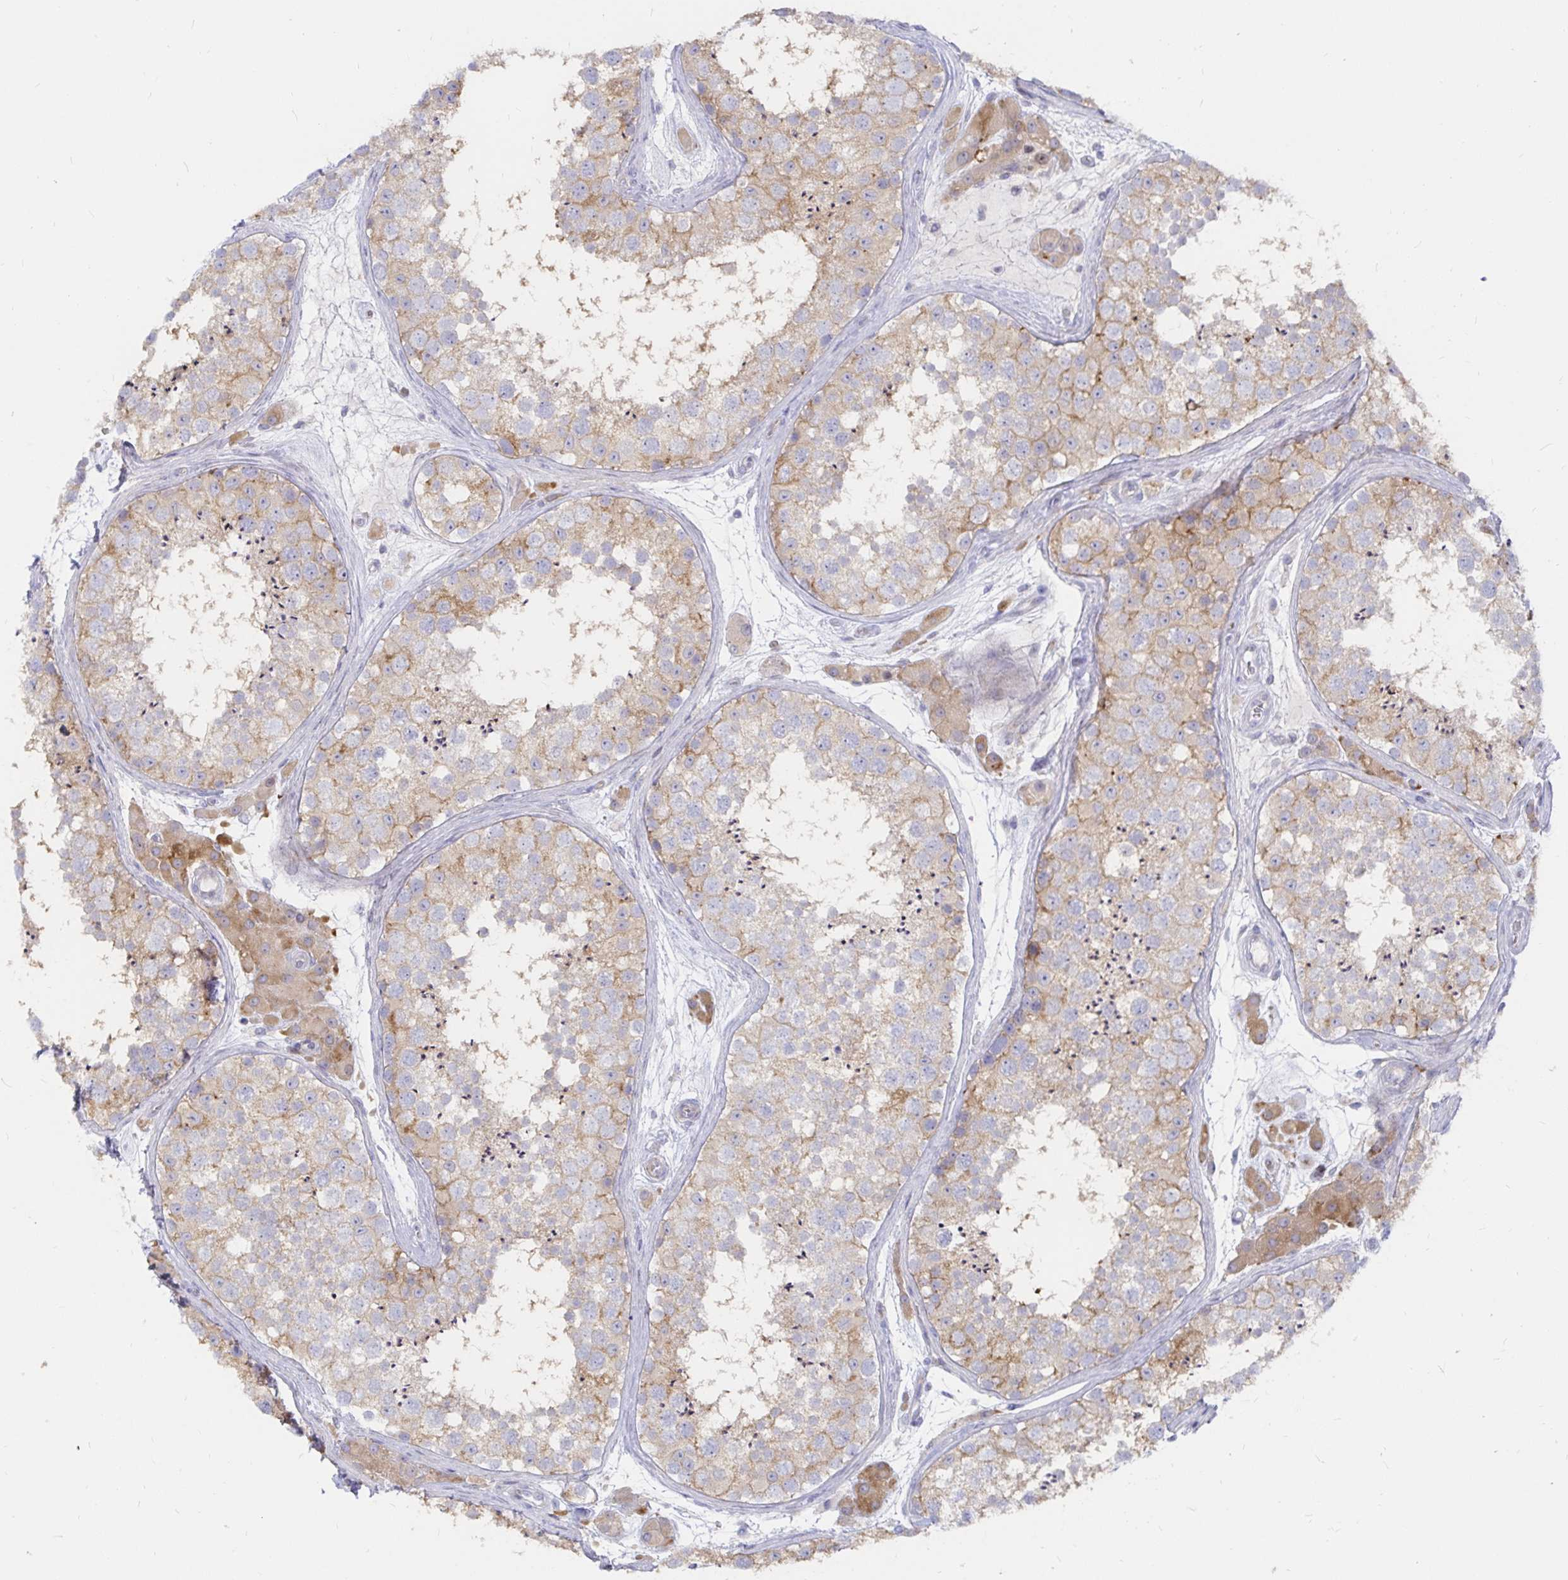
{"staining": {"intensity": "weak", "quantity": "25%-75%", "location": "cytoplasmic/membranous"}, "tissue": "testis", "cell_type": "Cells in seminiferous ducts", "image_type": "normal", "snomed": [{"axis": "morphology", "description": "Normal tissue, NOS"}, {"axis": "topography", "description": "Testis"}], "caption": "Protein staining exhibits weak cytoplasmic/membranous expression in approximately 25%-75% of cells in seminiferous ducts in benign testis. The staining is performed using DAB (3,3'-diaminobenzidine) brown chromogen to label protein expression. The nuclei are counter-stained blue using hematoxylin.", "gene": "KCTD19", "patient": {"sex": "male", "age": 41}}